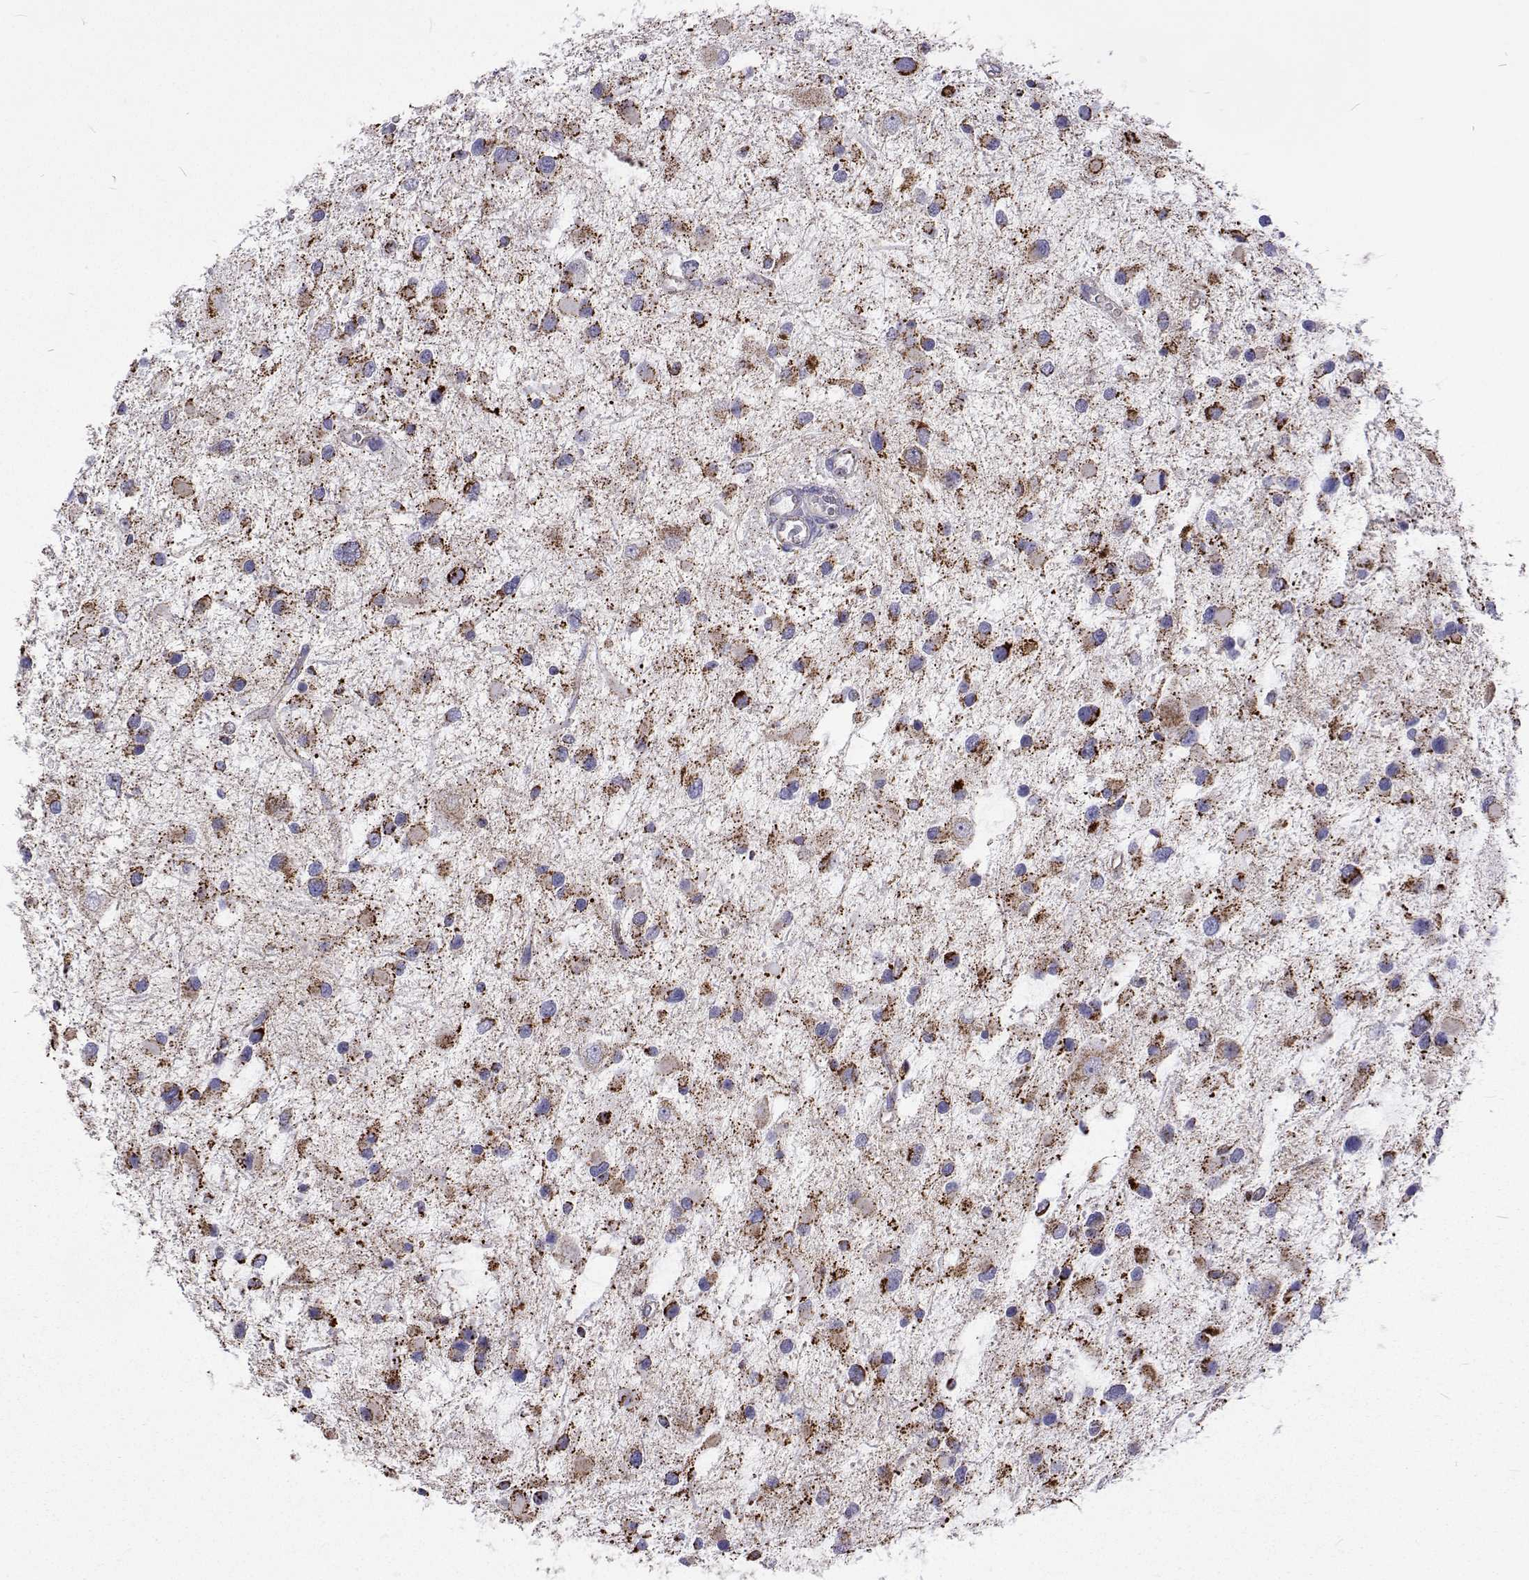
{"staining": {"intensity": "strong", "quantity": "25%-75%", "location": "cytoplasmic/membranous"}, "tissue": "glioma", "cell_type": "Tumor cells", "image_type": "cancer", "snomed": [{"axis": "morphology", "description": "Glioma, malignant, Low grade"}, {"axis": "topography", "description": "Brain"}], "caption": "IHC photomicrograph of malignant low-grade glioma stained for a protein (brown), which reveals high levels of strong cytoplasmic/membranous positivity in about 25%-75% of tumor cells.", "gene": "MCCC2", "patient": {"sex": "female", "age": 32}}